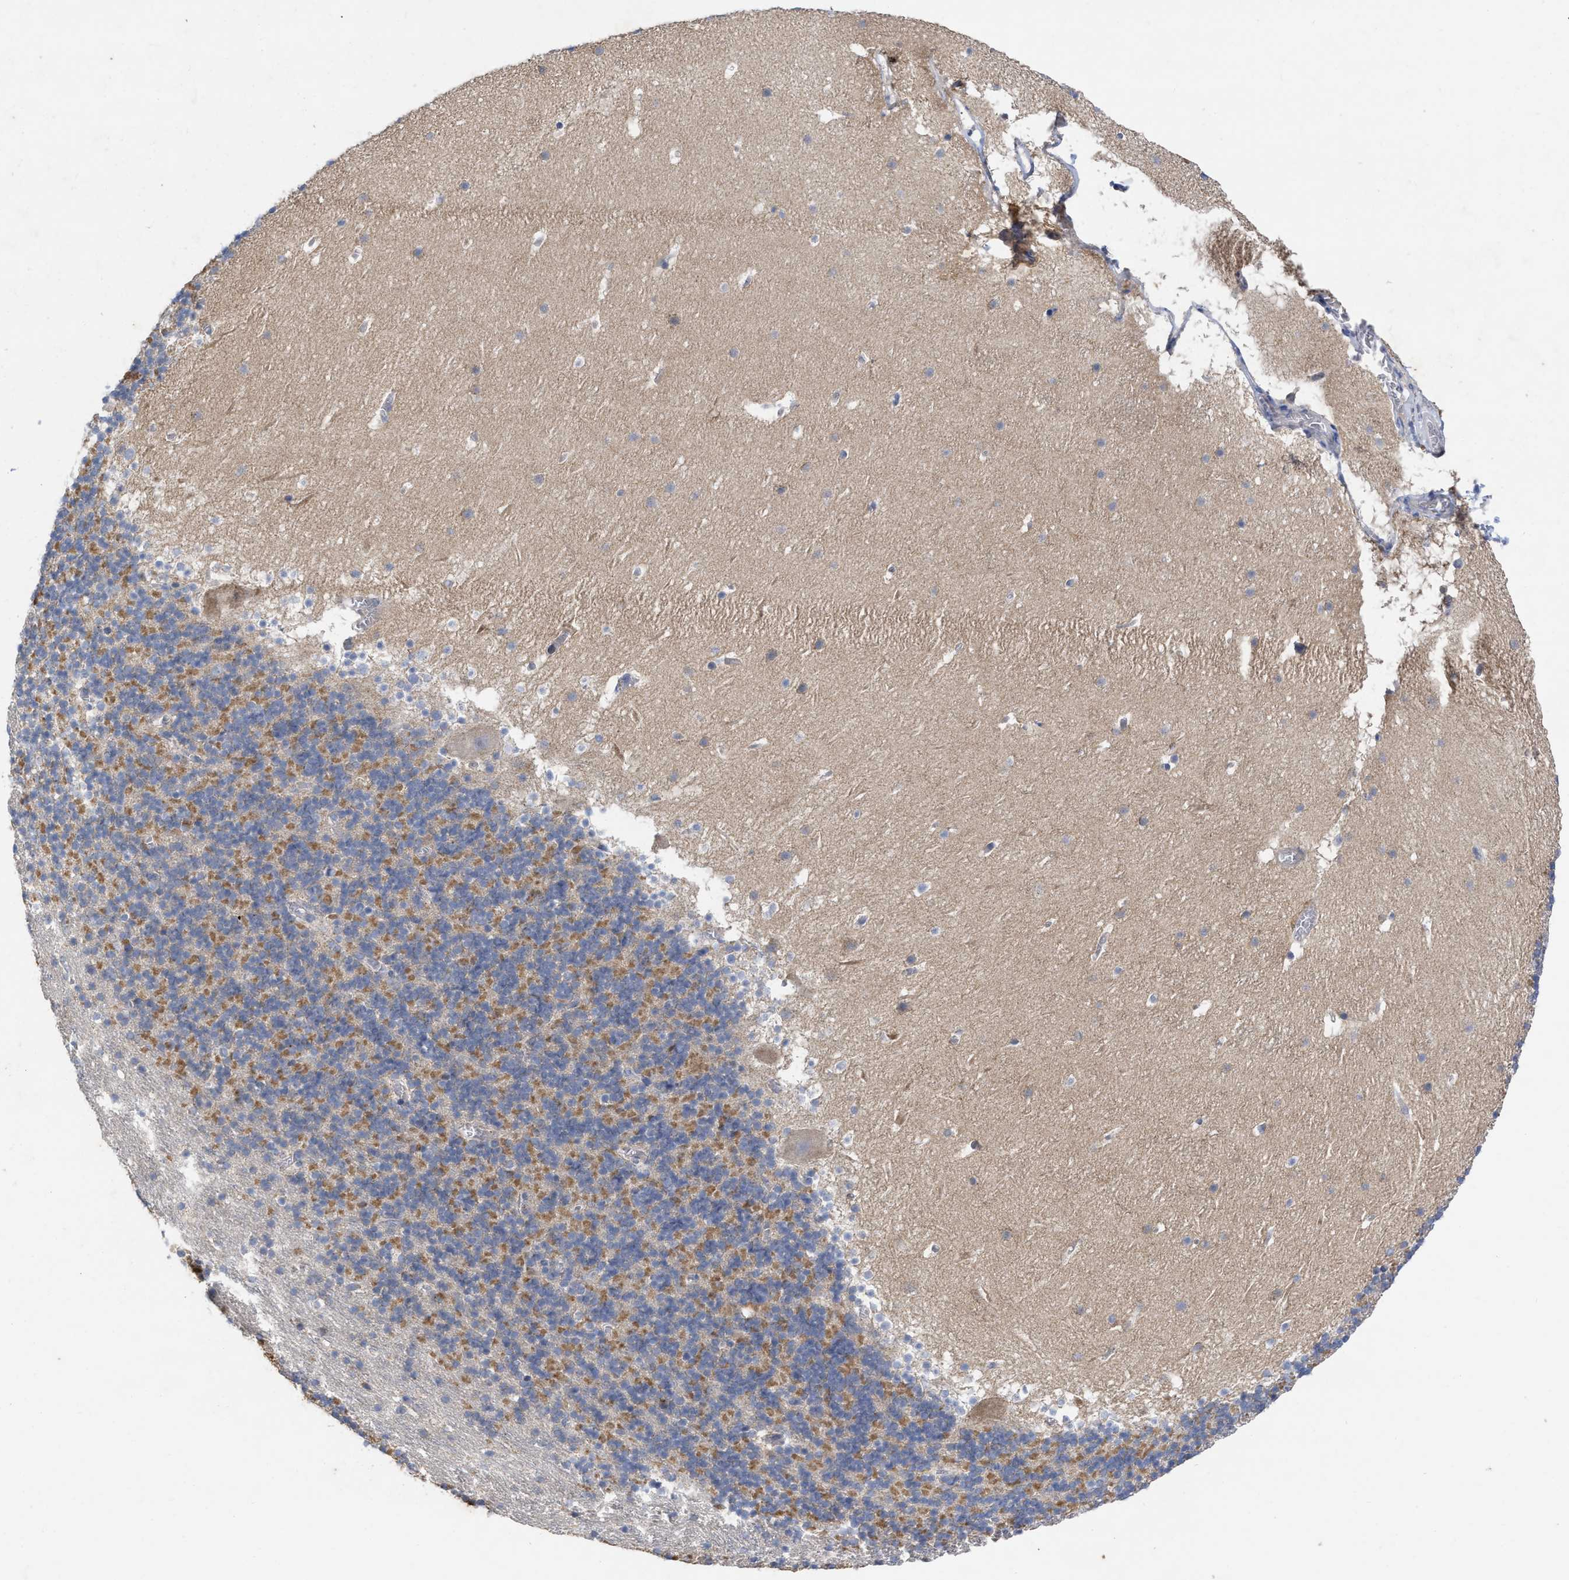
{"staining": {"intensity": "moderate", "quantity": ">75%", "location": "cytoplasmic/membranous"}, "tissue": "cerebellum", "cell_type": "Cells in granular layer", "image_type": "normal", "snomed": [{"axis": "morphology", "description": "Normal tissue, NOS"}, {"axis": "topography", "description": "Cerebellum"}], "caption": "IHC (DAB (3,3'-diaminobenzidine)) staining of unremarkable cerebellum exhibits moderate cytoplasmic/membranous protein expression in approximately >75% of cells in granular layer.", "gene": "VIP", "patient": {"sex": "male", "age": 45}}